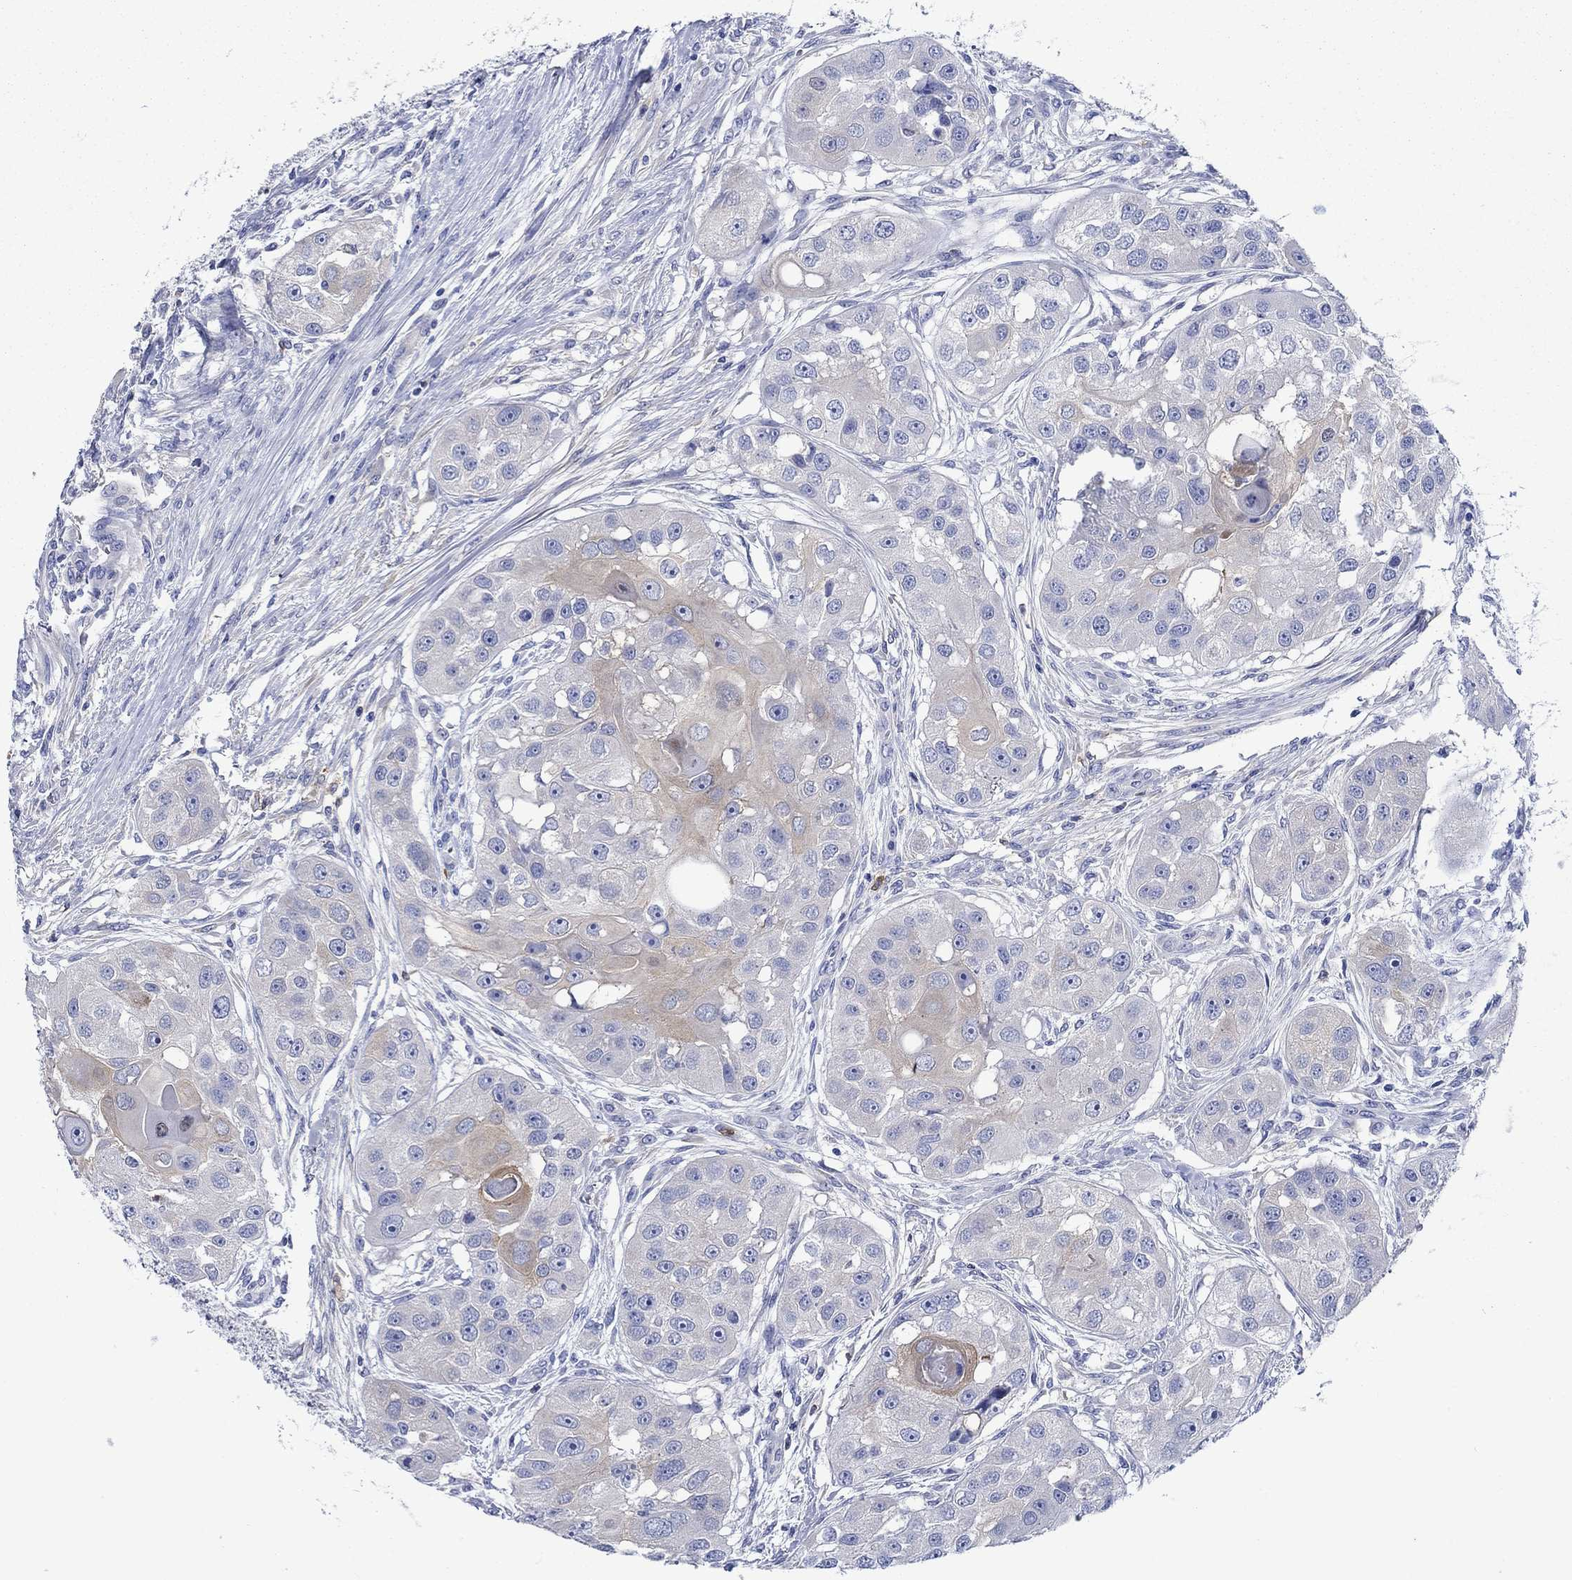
{"staining": {"intensity": "weak", "quantity": "25%-75%", "location": "cytoplasmic/membranous"}, "tissue": "head and neck cancer", "cell_type": "Tumor cells", "image_type": "cancer", "snomed": [{"axis": "morphology", "description": "Normal tissue, NOS"}, {"axis": "morphology", "description": "Squamous cell carcinoma, NOS"}, {"axis": "topography", "description": "Skeletal muscle"}, {"axis": "topography", "description": "Head-Neck"}], "caption": "Brown immunohistochemical staining in human squamous cell carcinoma (head and neck) shows weak cytoplasmic/membranous positivity in about 25%-75% of tumor cells.", "gene": "TRIM16", "patient": {"sex": "male", "age": 51}}